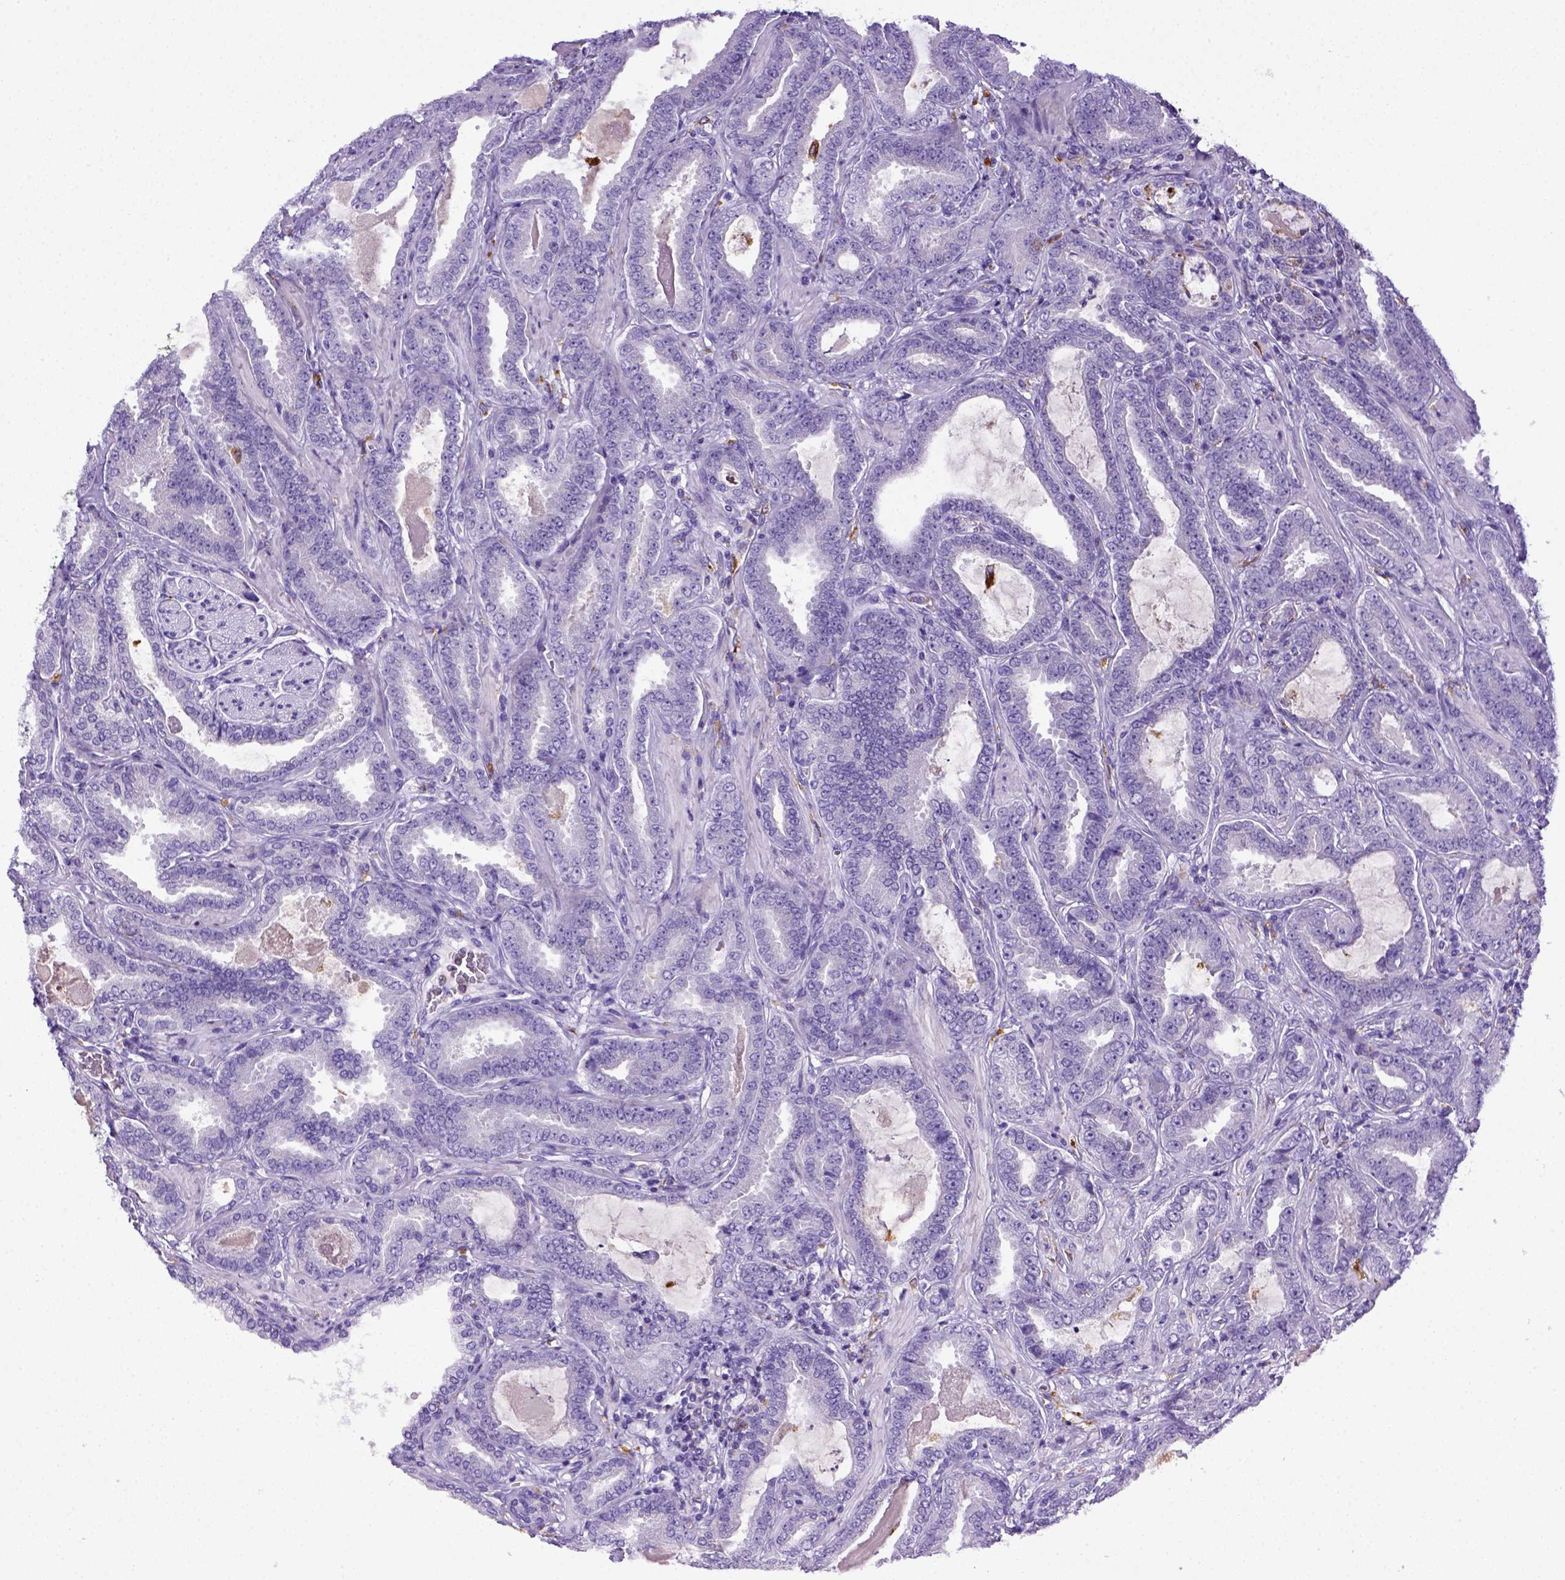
{"staining": {"intensity": "negative", "quantity": "none", "location": "none"}, "tissue": "prostate cancer", "cell_type": "Tumor cells", "image_type": "cancer", "snomed": [{"axis": "morphology", "description": "Adenocarcinoma, NOS"}, {"axis": "topography", "description": "Prostate"}], "caption": "High magnification brightfield microscopy of prostate cancer stained with DAB (brown) and counterstained with hematoxylin (blue): tumor cells show no significant staining.", "gene": "CD68", "patient": {"sex": "male", "age": 64}}